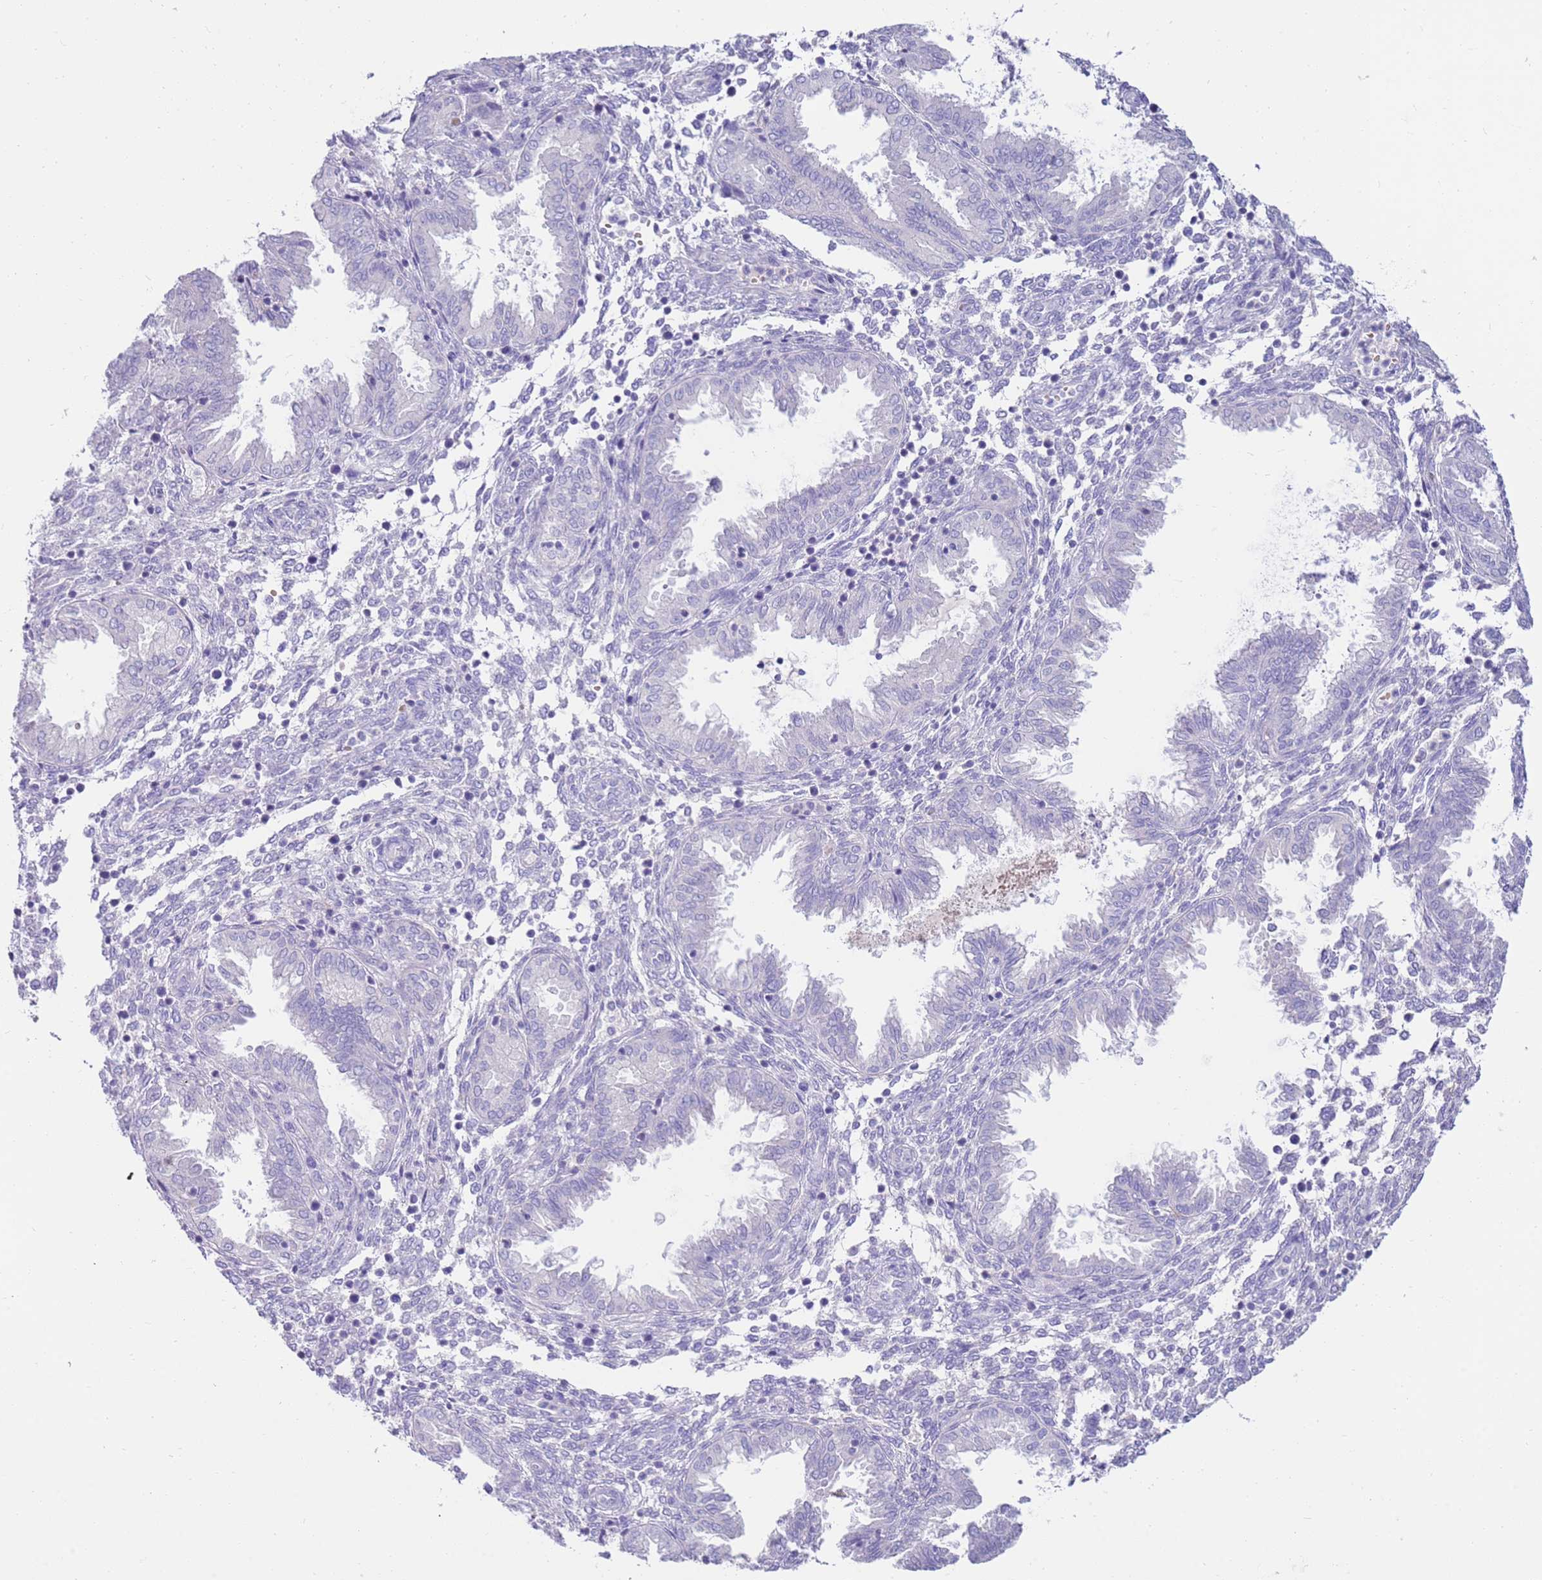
{"staining": {"intensity": "negative", "quantity": "none", "location": "none"}, "tissue": "endometrium", "cell_type": "Cells in endometrial stroma", "image_type": "normal", "snomed": [{"axis": "morphology", "description": "Normal tissue, NOS"}, {"axis": "topography", "description": "Endometrium"}], "caption": "This histopathology image is of benign endometrium stained with IHC to label a protein in brown with the nuclei are counter-stained blue. There is no positivity in cells in endometrial stroma. (DAB immunohistochemistry visualized using brightfield microscopy, high magnification).", "gene": "EVPLL", "patient": {"sex": "female", "age": 33}}